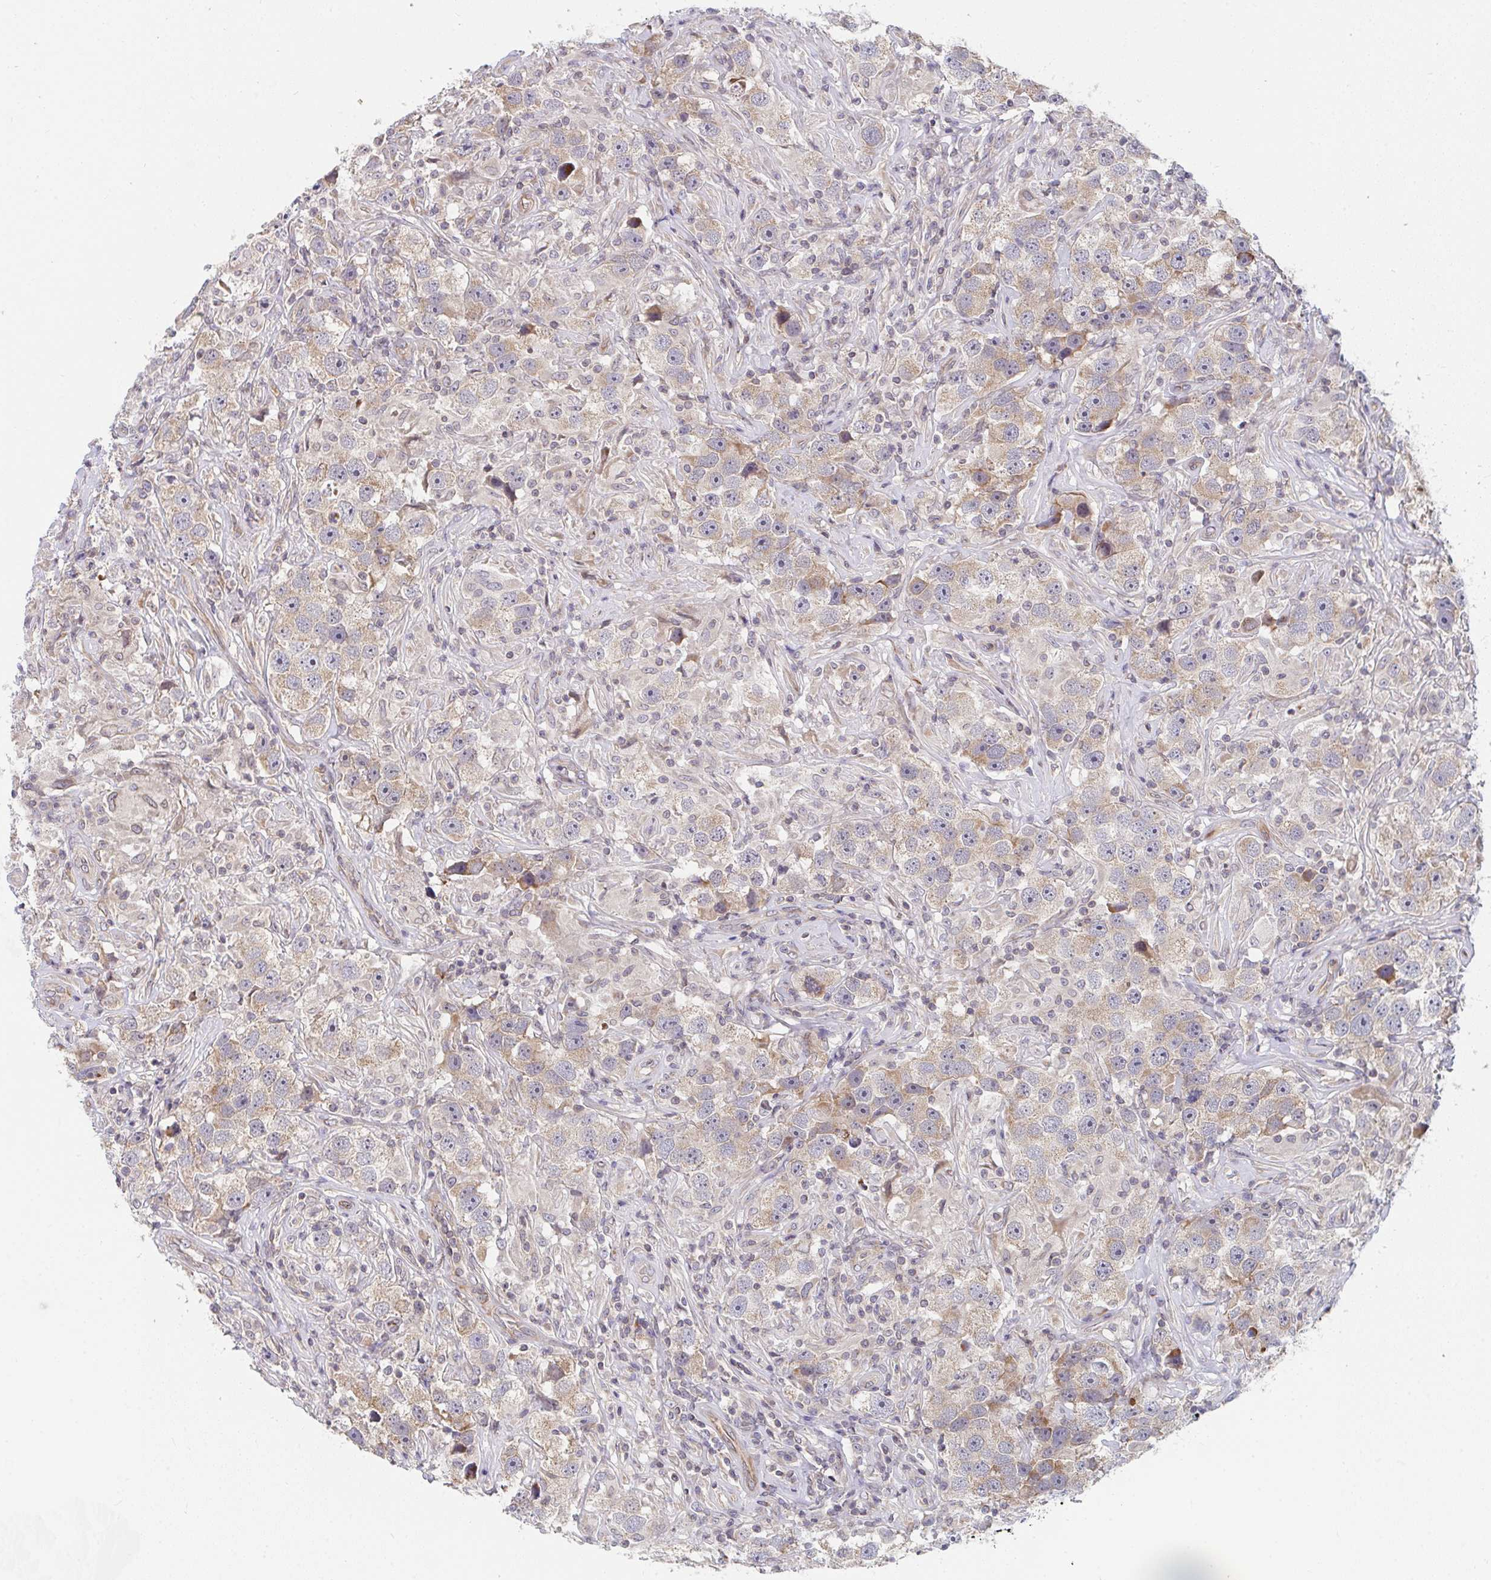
{"staining": {"intensity": "weak", "quantity": ">75%", "location": "cytoplasmic/membranous"}, "tissue": "testis cancer", "cell_type": "Tumor cells", "image_type": "cancer", "snomed": [{"axis": "morphology", "description": "Seminoma, NOS"}, {"axis": "topography", "description": "Testis"}], "caption": "A brown stain highlights weak cytoplasmic/membranous expression of a protein in human testis cancer (seminoma) tumor cells. The staining was performed using DAB, with brown indicating positive protein expression. Nuclei are stained blue with hematoxylin.", "gene": "EIF1AD", "patient": {"sex": "male", "age": 49}}